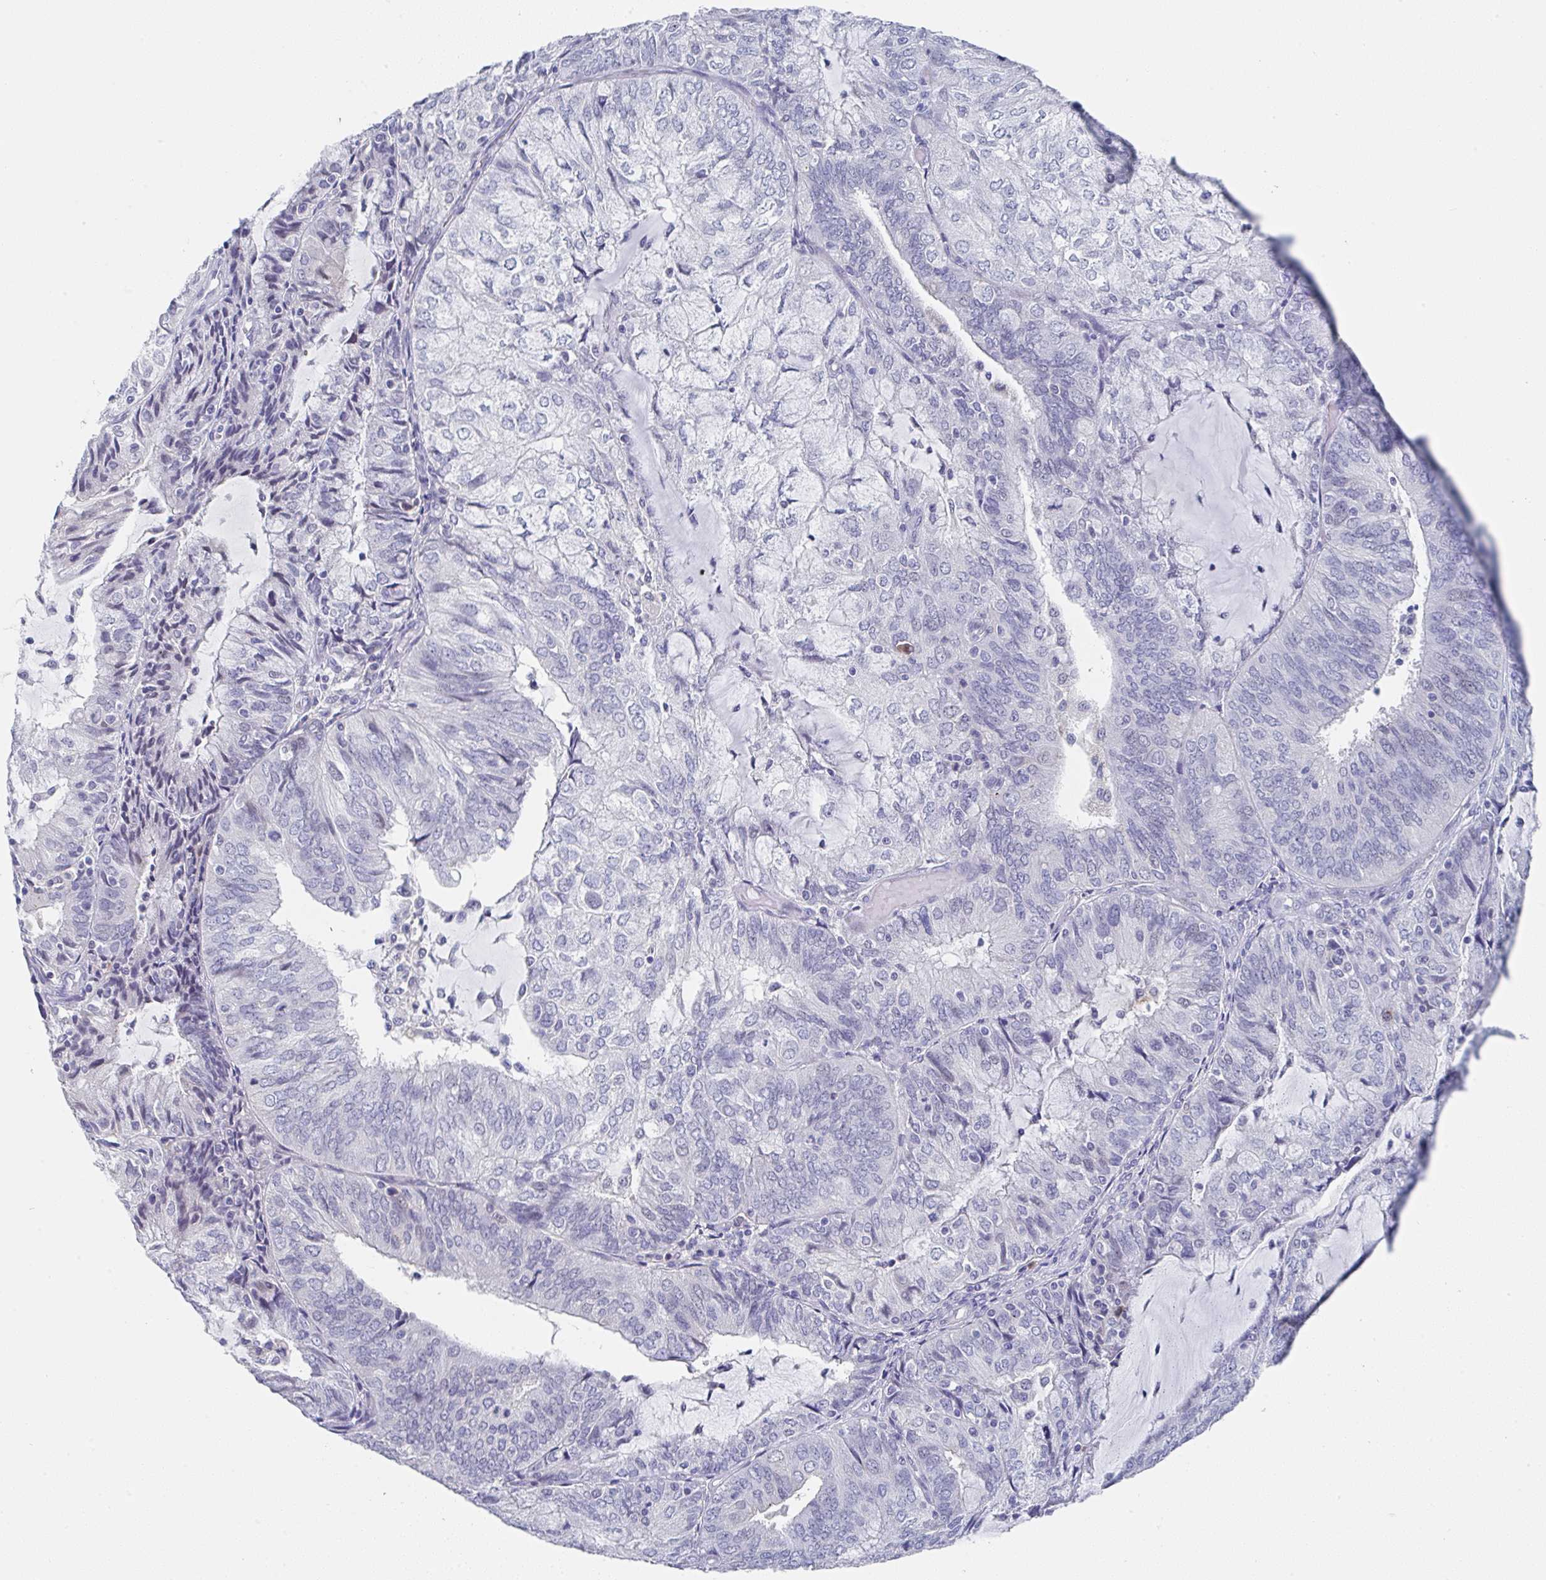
{"staining": {"intensity": "negative", "quantity": "none", "location": "none"}, "tissue": "endometrial cancer", "cell_type": "Tumor cells", "image_type": "cancer", "snomed": [{"axis": "morphology", "description": "Adenocarcinoma, NOS"}, {"axis": "topography", "description": "Endometrium"}], "caption": "Immunohistochemical staining of adenocarcinoma (endometrial) shows no significant expression in tumor cells.", "gene": "TNFRSF8", "patient": {"sex": "female", "age": 81}}